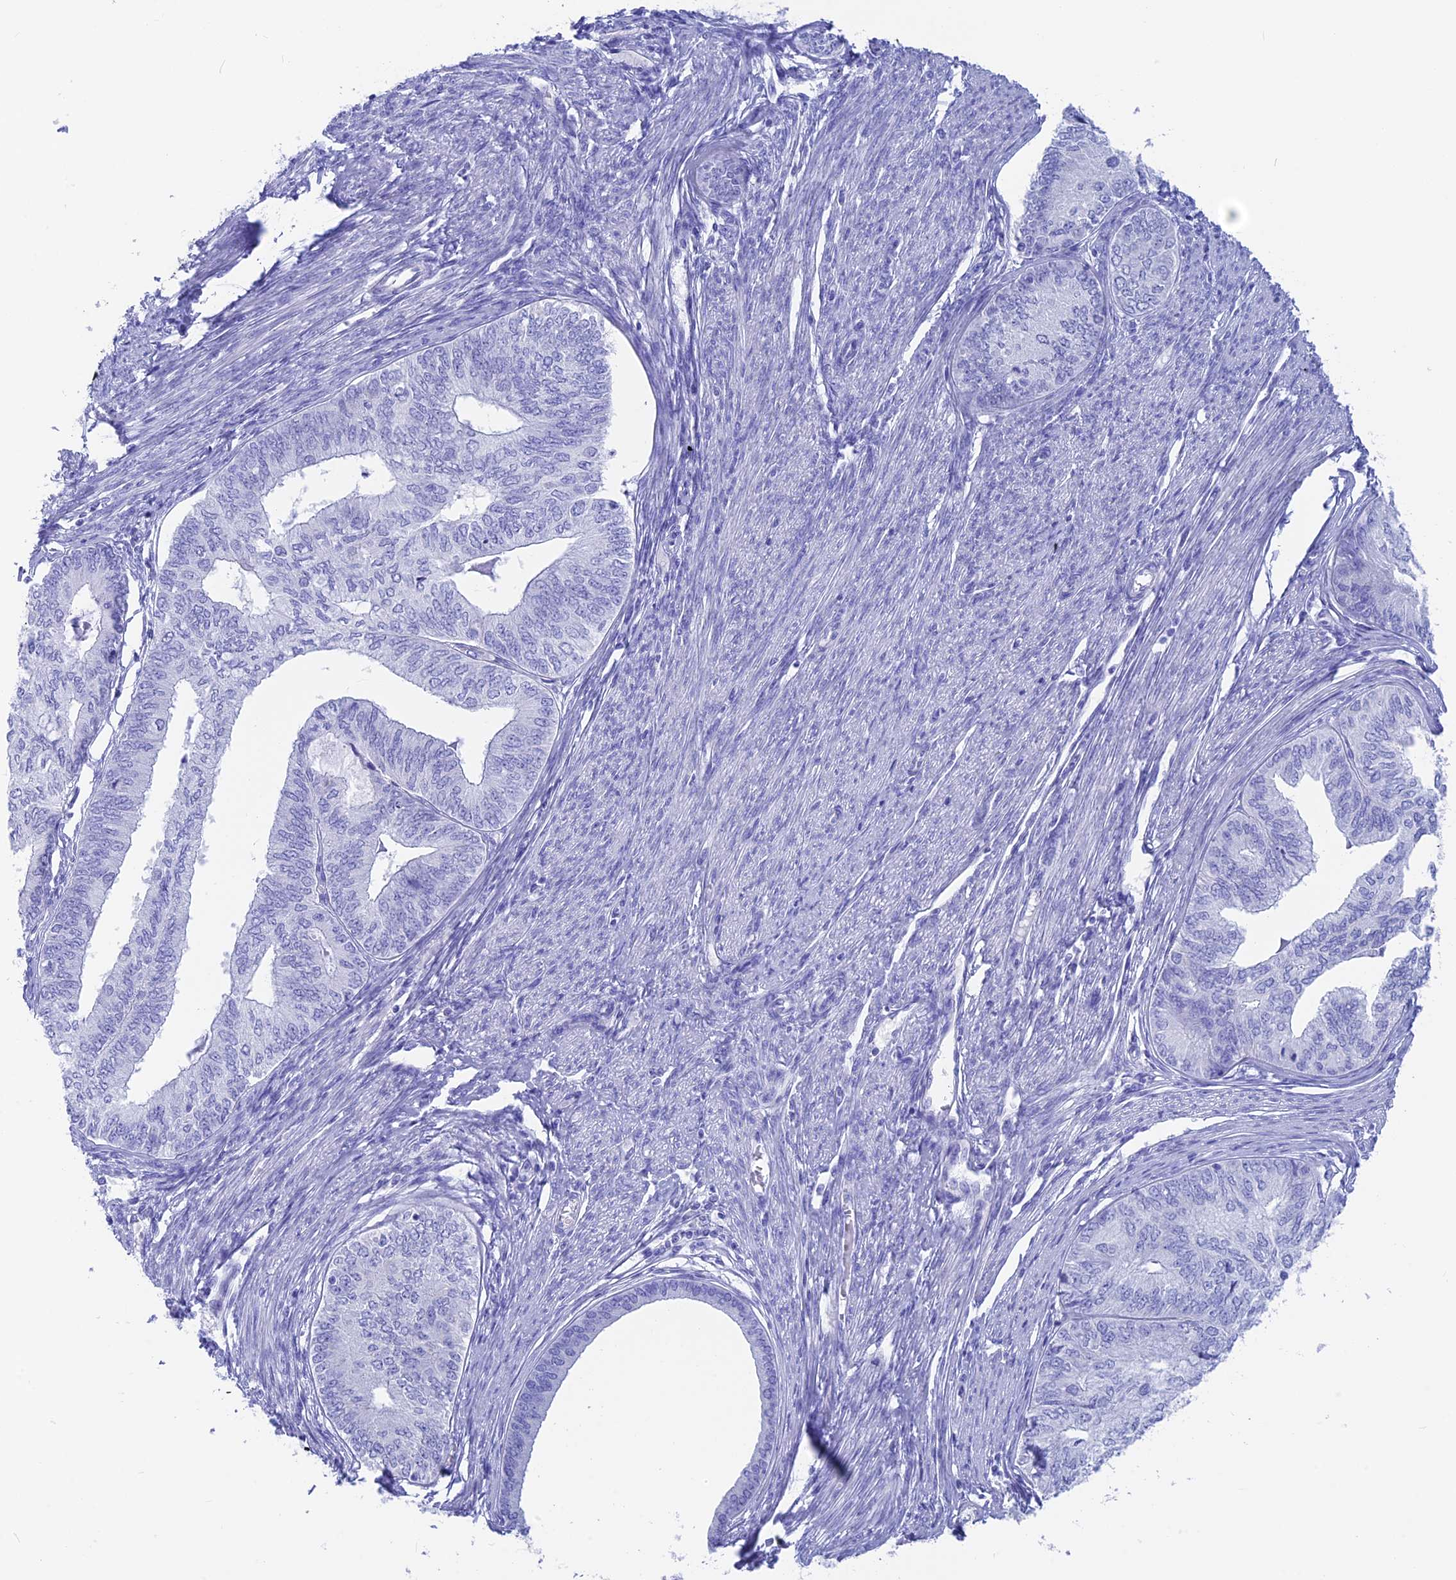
{"staining": {"intensity": "negative", "quantity": "none", "location": "none"}, "tissue": "endometrial cancer", "cell_type": "Tumor cells", "image_type": "cancer", "snomed": [{"axis": "morphology", "description": "Adenocarcinoma, NOS"}, {"axis": "topography", "description": "Endometrium"}], "caption": "Protein analysis of endometrial cancer (adenocarcinoma) displays no significant staining in tumor cells. The staining was performed using DAB to visualize the protein expression in brown, while the nuclei were stained in blue with hematoxylin (Magnification: 20x).", "gene": "GNGT2", "patient": {"sex": "female", "age": 68}}